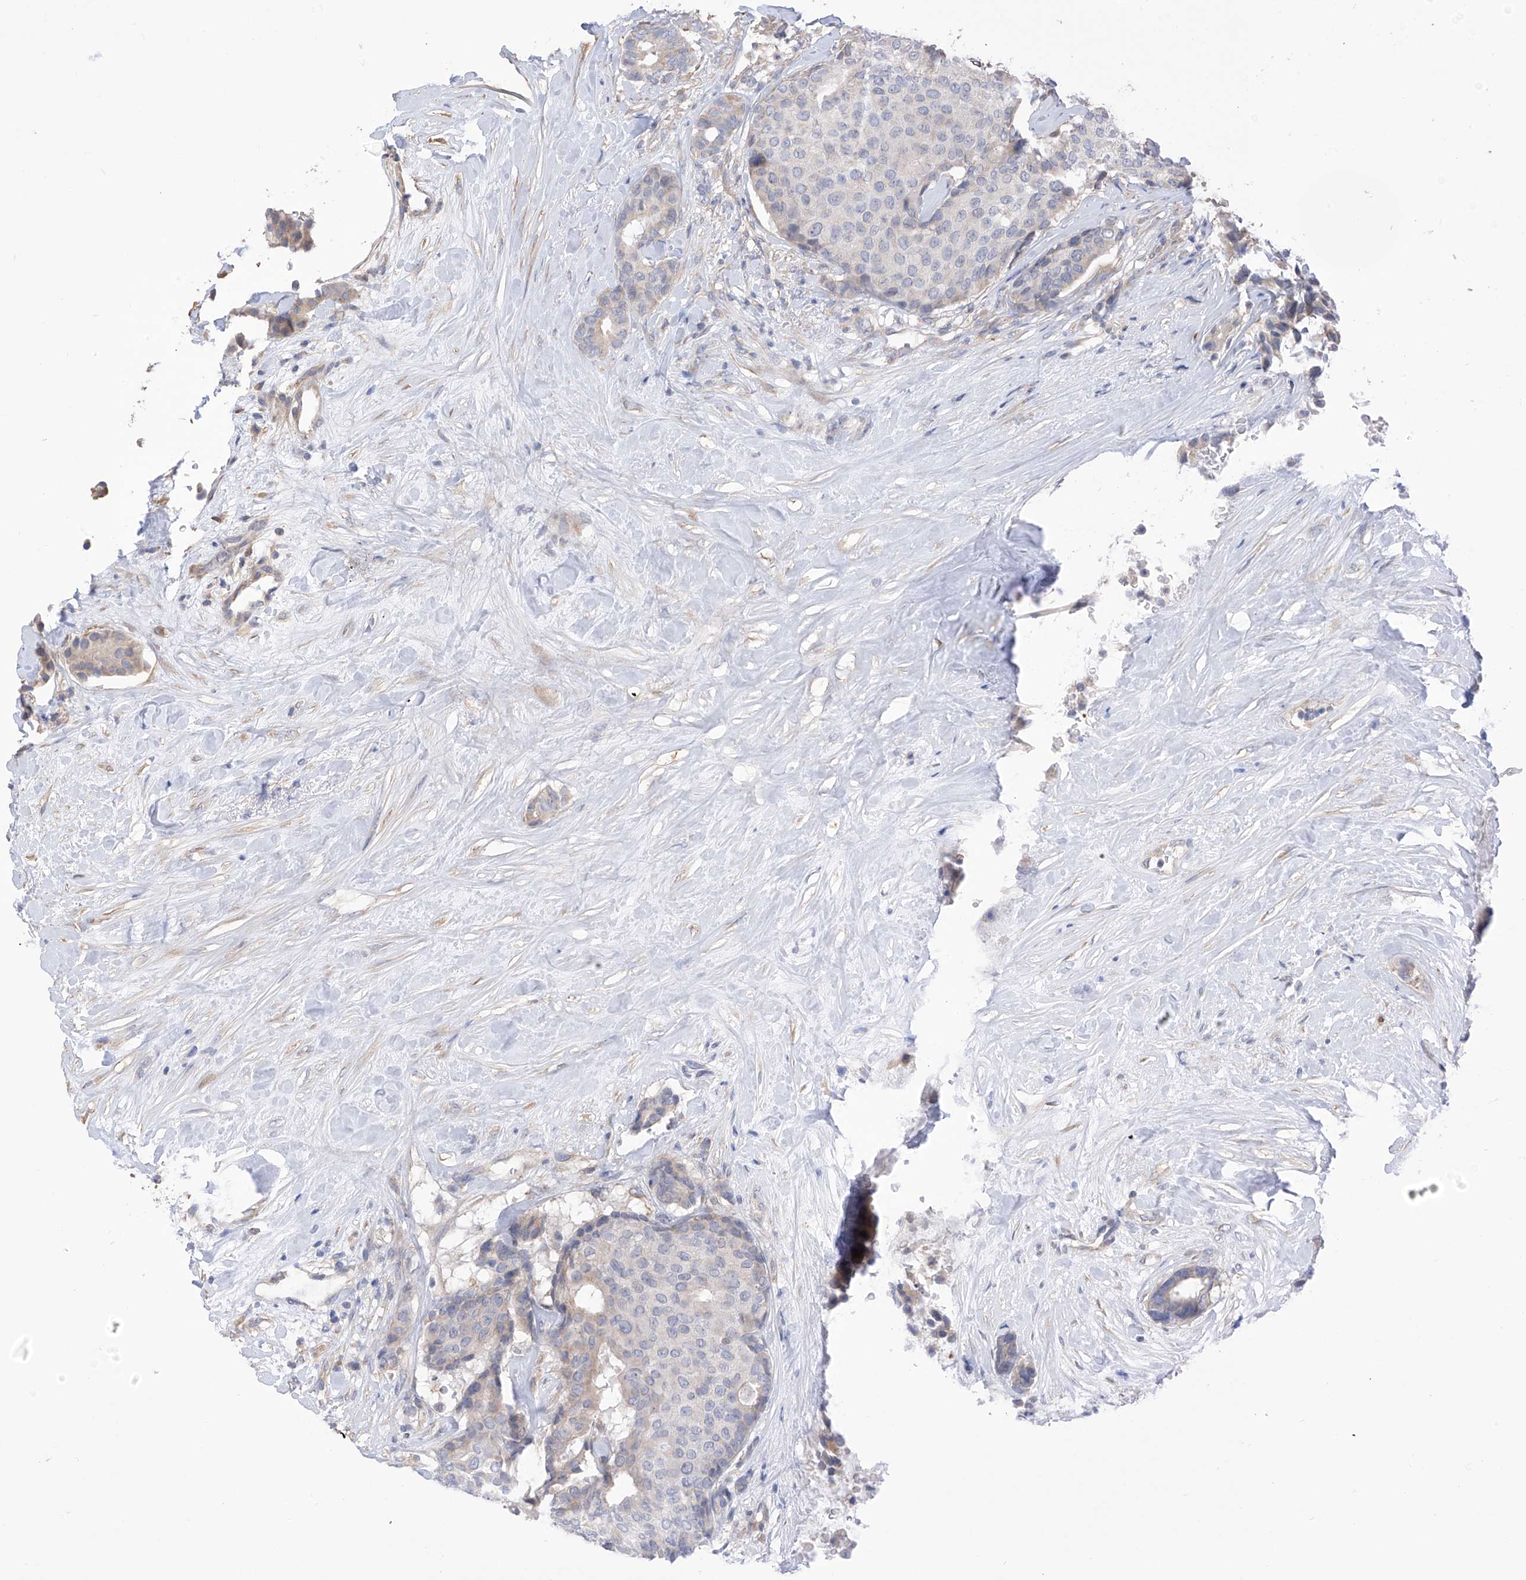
{"staining": {"intensity": "negative", "quantity": "none", "location": "none"}, "tissue": "breast cancer", "cell_type": "Tumor cells", "image_type": "cancer", "snomed": [{"axis": "morphology", "description": "Duct carcinoma"}, {"axis": "topography", "description": "Breast"}], "caption": "DAB immunohistochemical staining of human breast cancer reveals no significant positivity in tumor cells. Nuclei are stained in blue.", "gene": "REC8", "patient": {"sex": "female", "age": 75}}